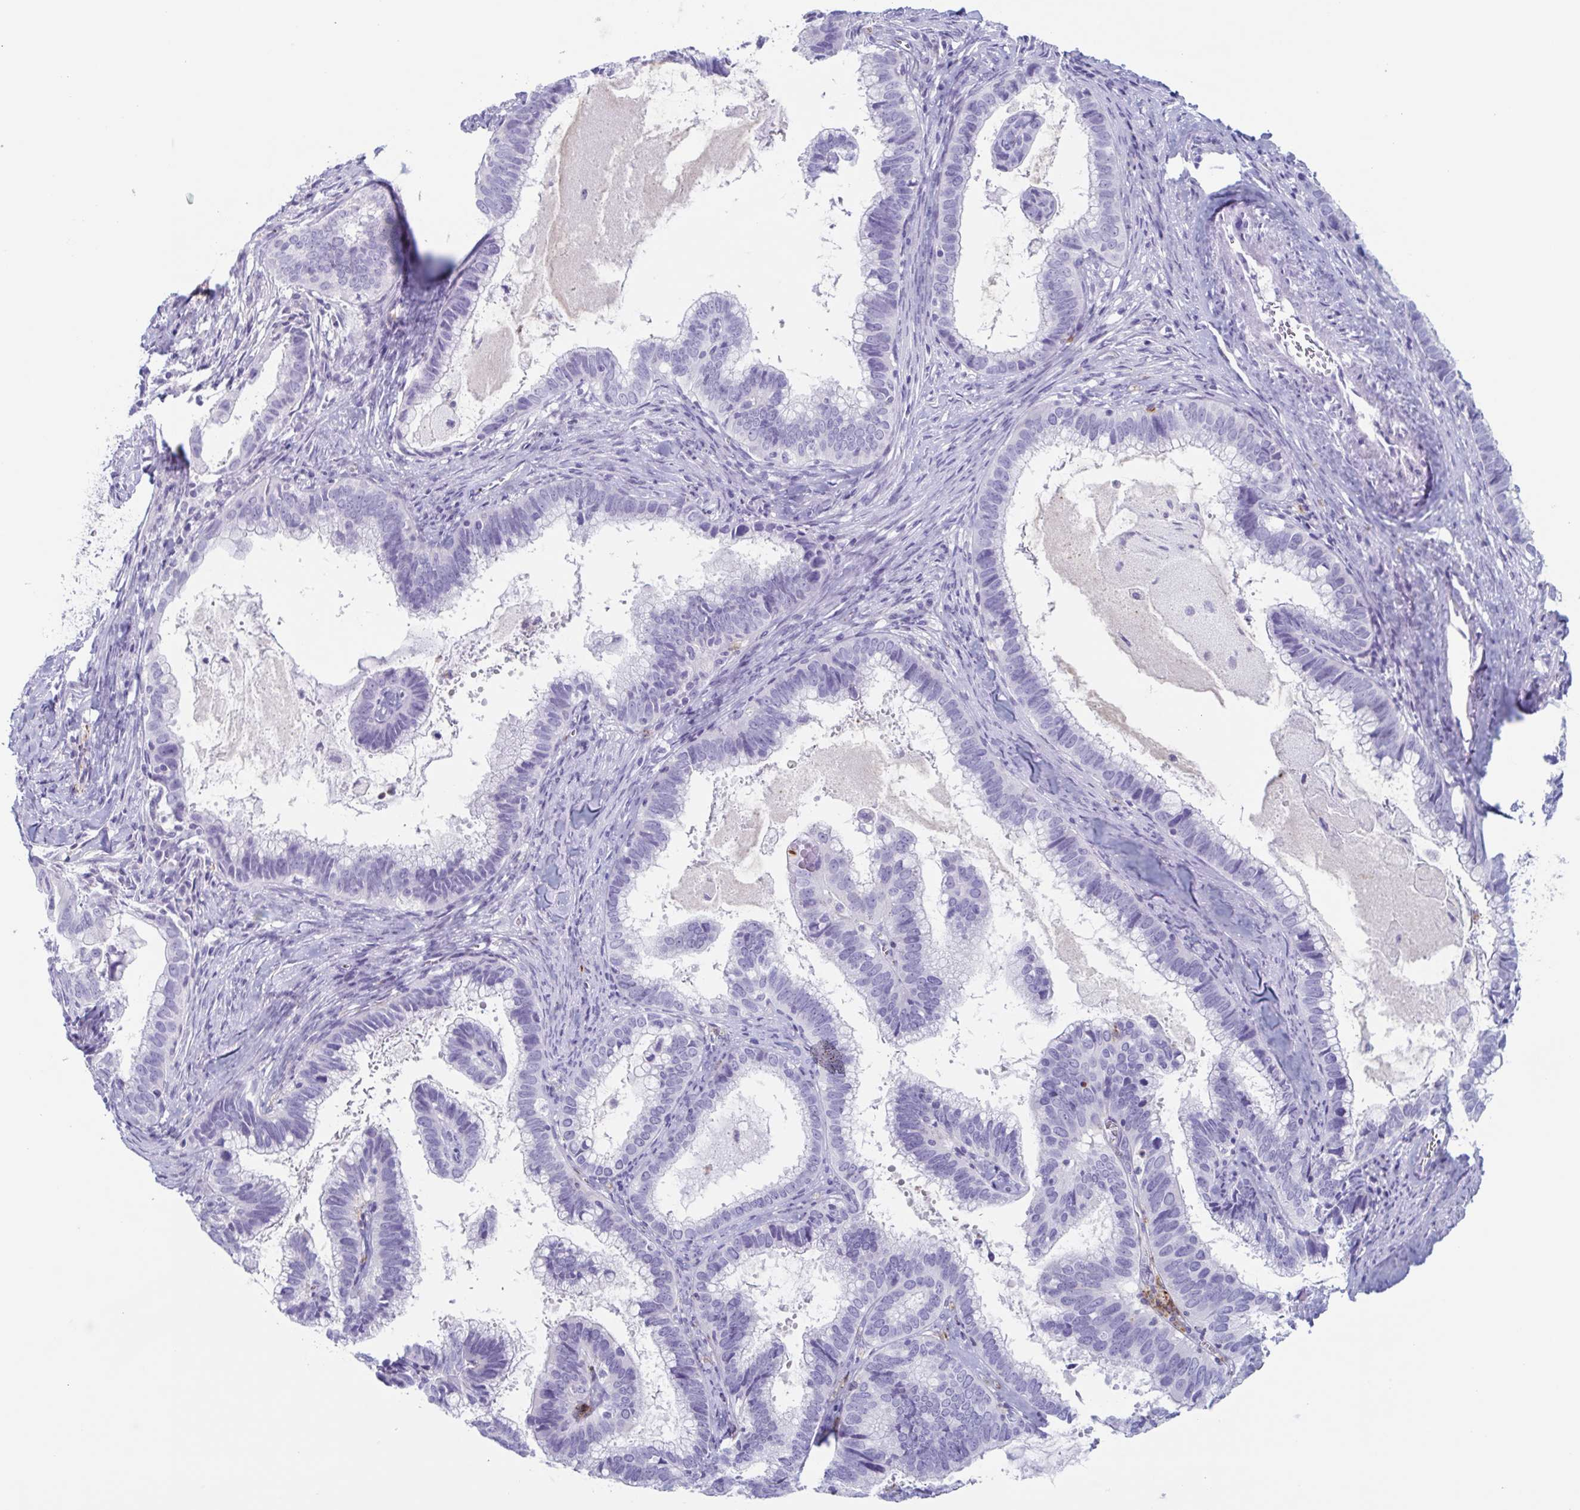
{"staining": {"intensity": "negative", "quantity": "none", "location": "none"}, "tissue": "cervical cancer", "cell_type": "Tumor cells", "image_type": "cancer", "snomed": [{"axis": "morphology", "description": "Adenocarcinoma, NOS"}, {"axis": "topography", "description": "Cervix"}], "caption": "IHC of human cervical cancer (adenocarcinoma) demonstrates no staining in tumor cells.", "gene": "BPI", "patient": {"sex": "female", "age": 61}}